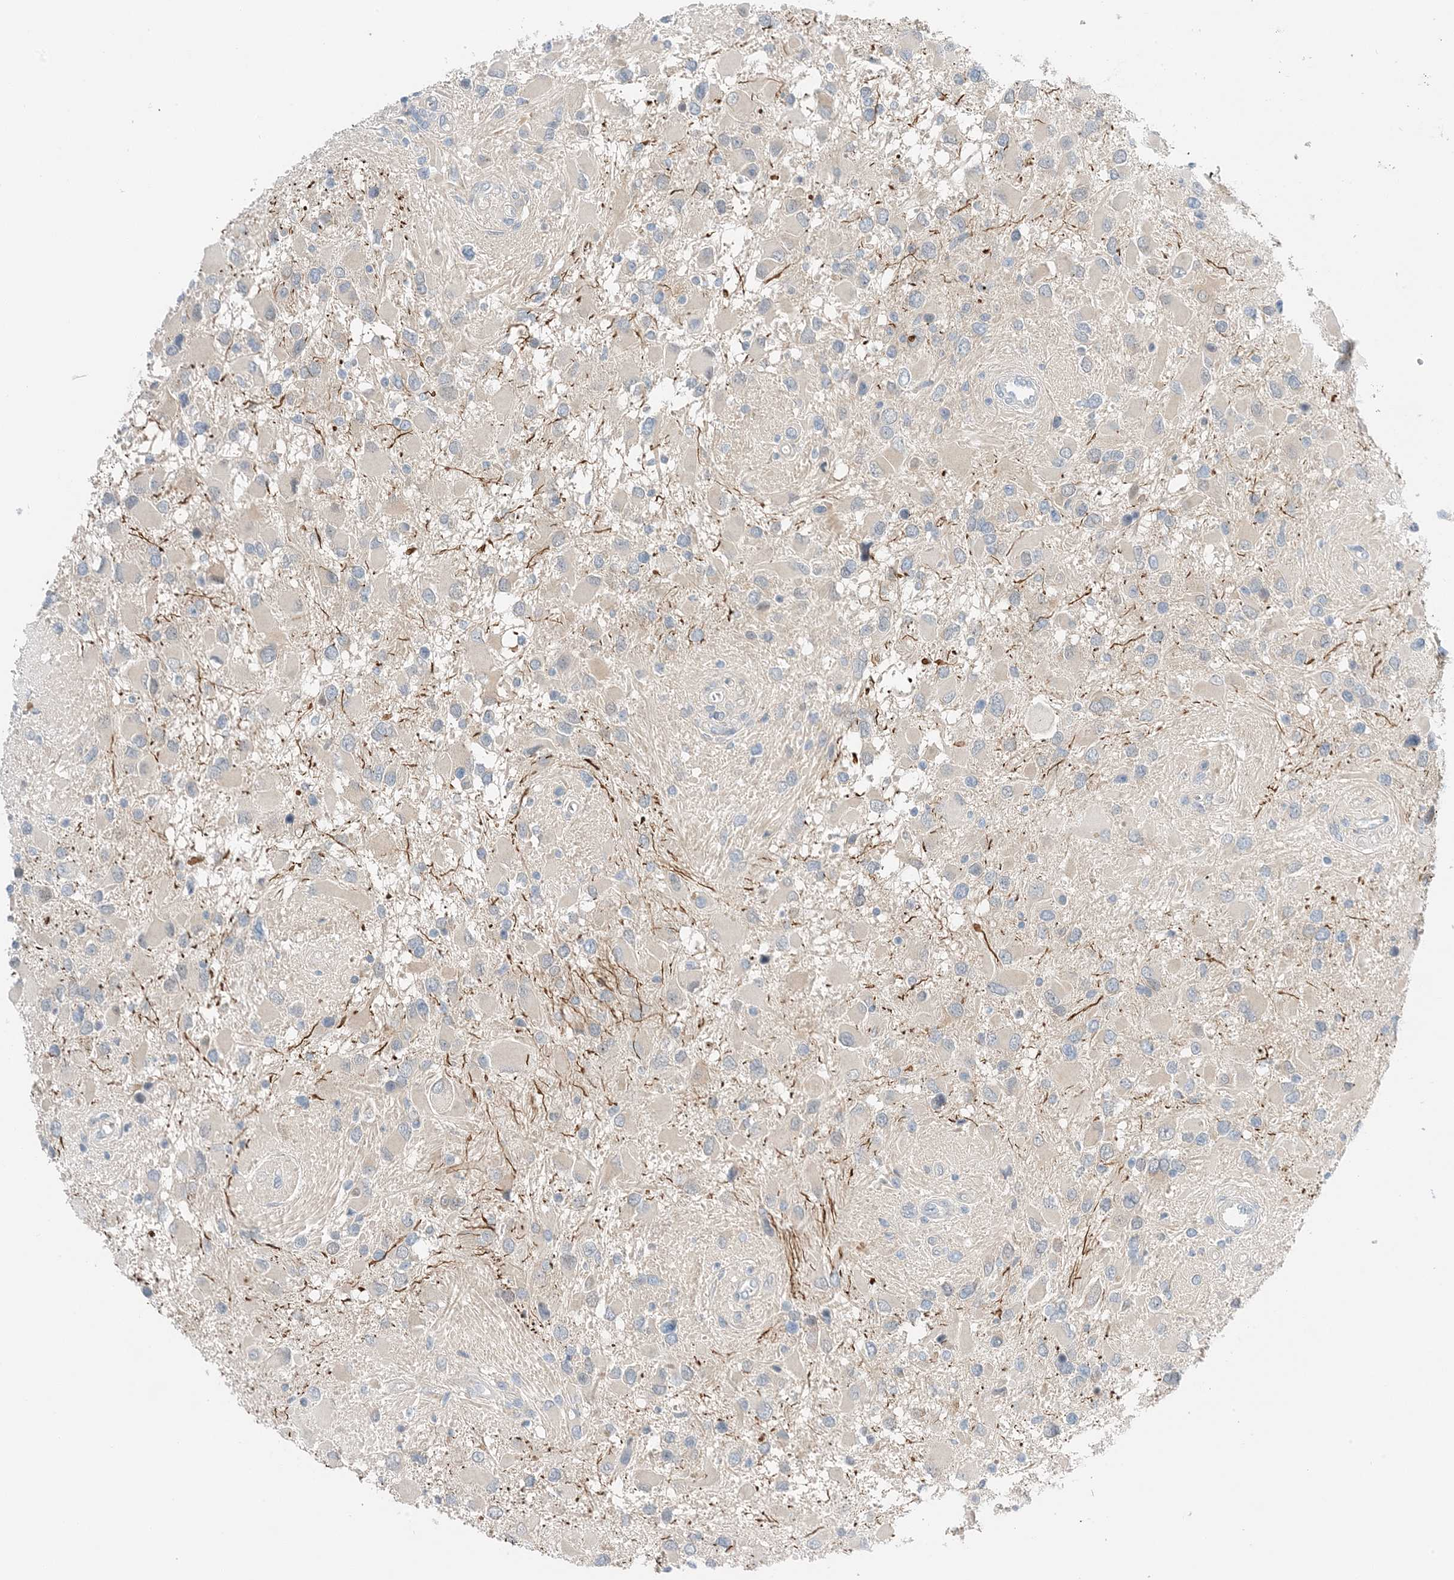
{"staining": {"intensity": "negative", "quantity": "none", "location": "none"}, "tissue": "glioma", "cell_type": "Tumor cells", "image_type": "cancer", "snomed": [{"axis": "morphology", "description": "Glioma, malignant, High grade"}, {"axis": "topography", "description": "Brain"}], "caption": "The photomicrograph demonstrates no significant expression in tumor cells of malignant glioma (high-grade). (Stains: DAB immunohistochemistry with hematoxylin counter stain, Microscopy: brightfield microscopy at high magnification).", "gene": "KIFBP", "patient": {"sex": "male", "age": 53}}